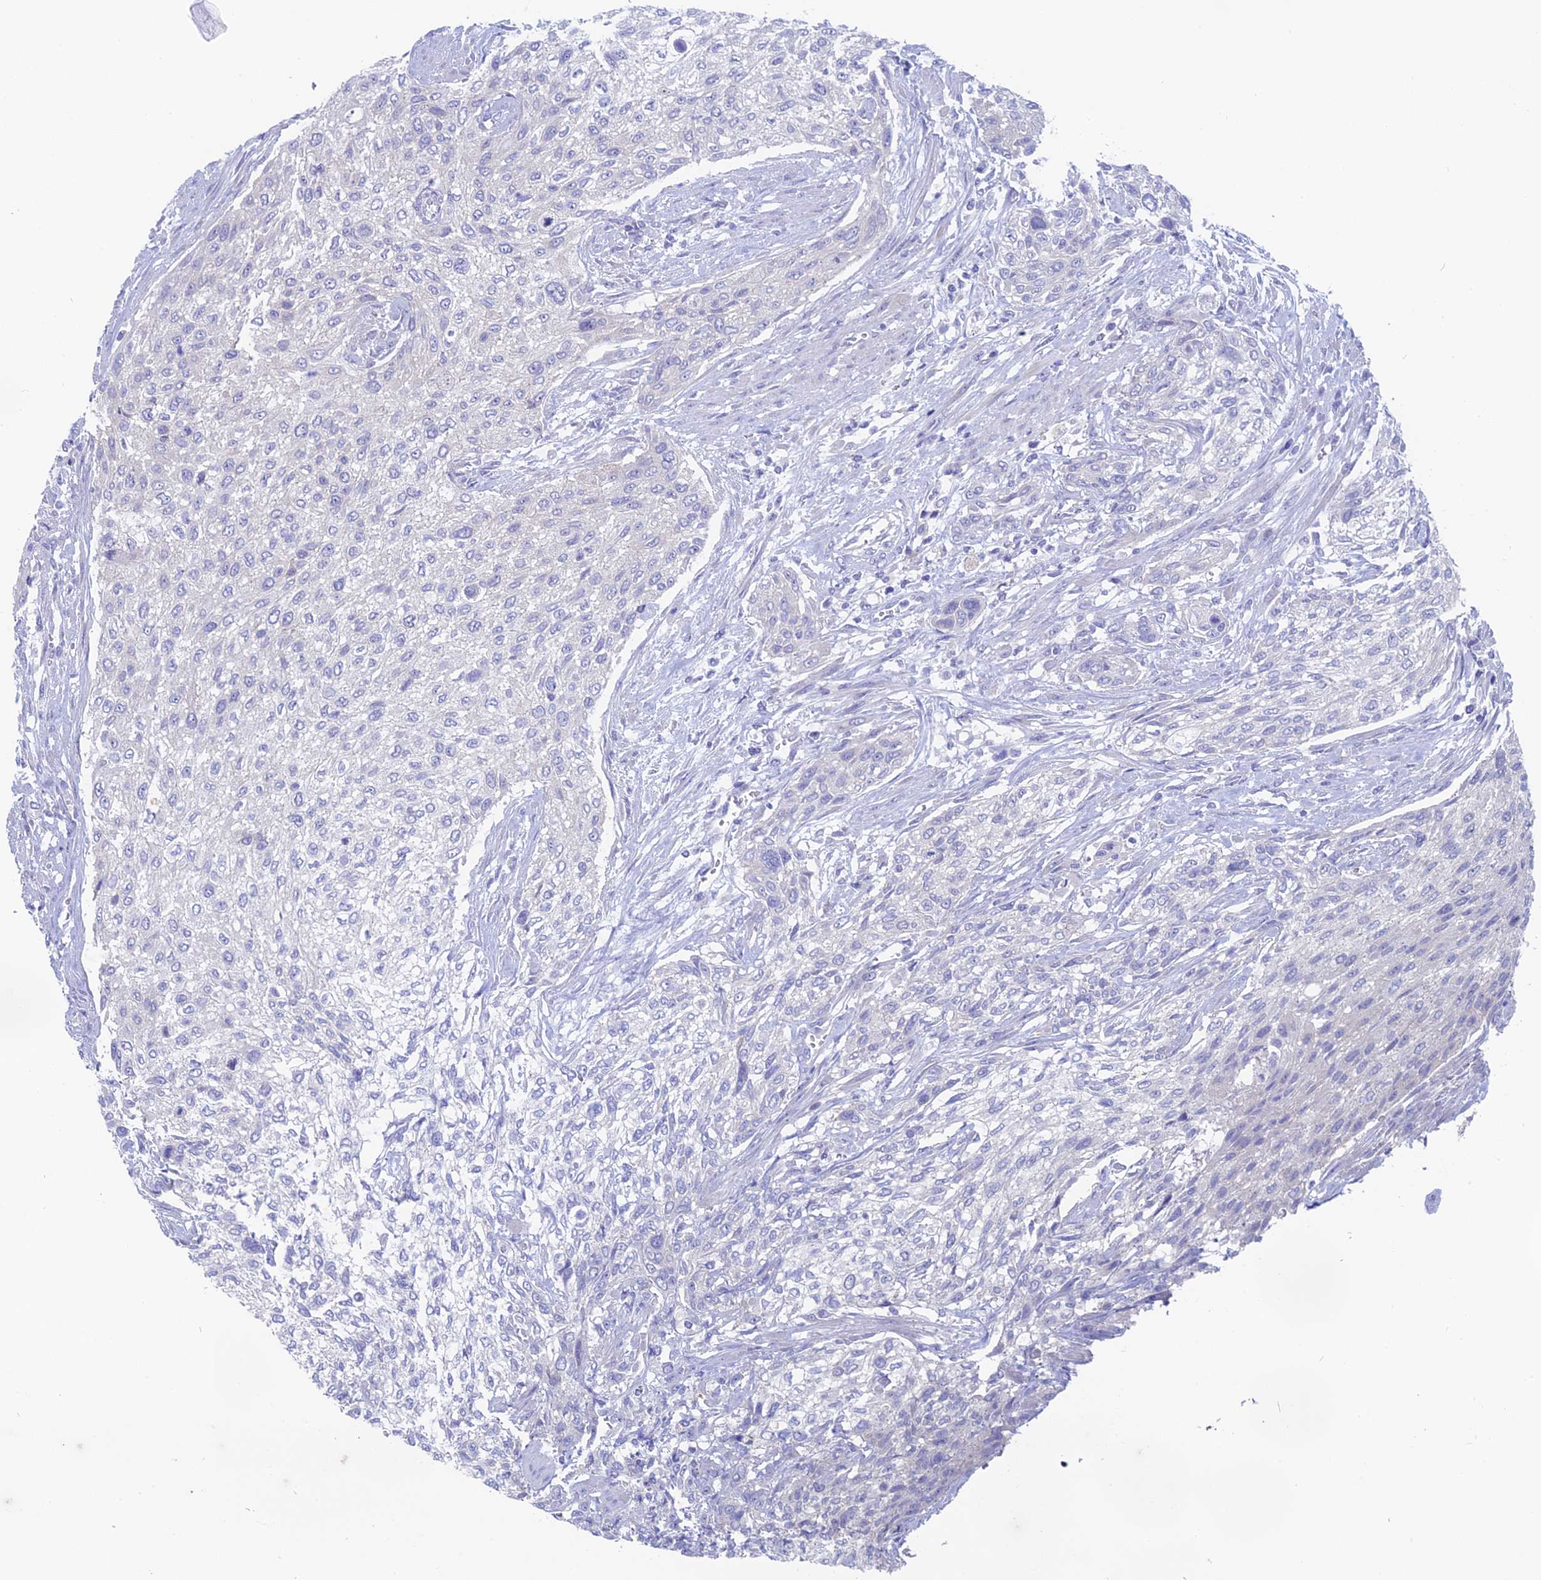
{"staining": {"intensity": "negative", "quantity": "none", "location": "none"}, "tissue": "urothelial cancer", "cell_type": "Tumor cells", "image_type": "cancer", "snomed": [{"axis": "morphology", "description": "Urothelial carcinoma, High grade"}, {"axis": "topography", "description": "Urinary bladder"}], "caption": "Tumor cells show no significant protein expression in urothelial cancer. (Stains: DAB (3,3'-diaminobenzidine) immunohistochemistry (IHC) with hematoxylin counter stain, Microscopy: brightfield microscopy at high magnification).", "gene": "TENT4B", "patient": {"sex": "male", "age": 35}}